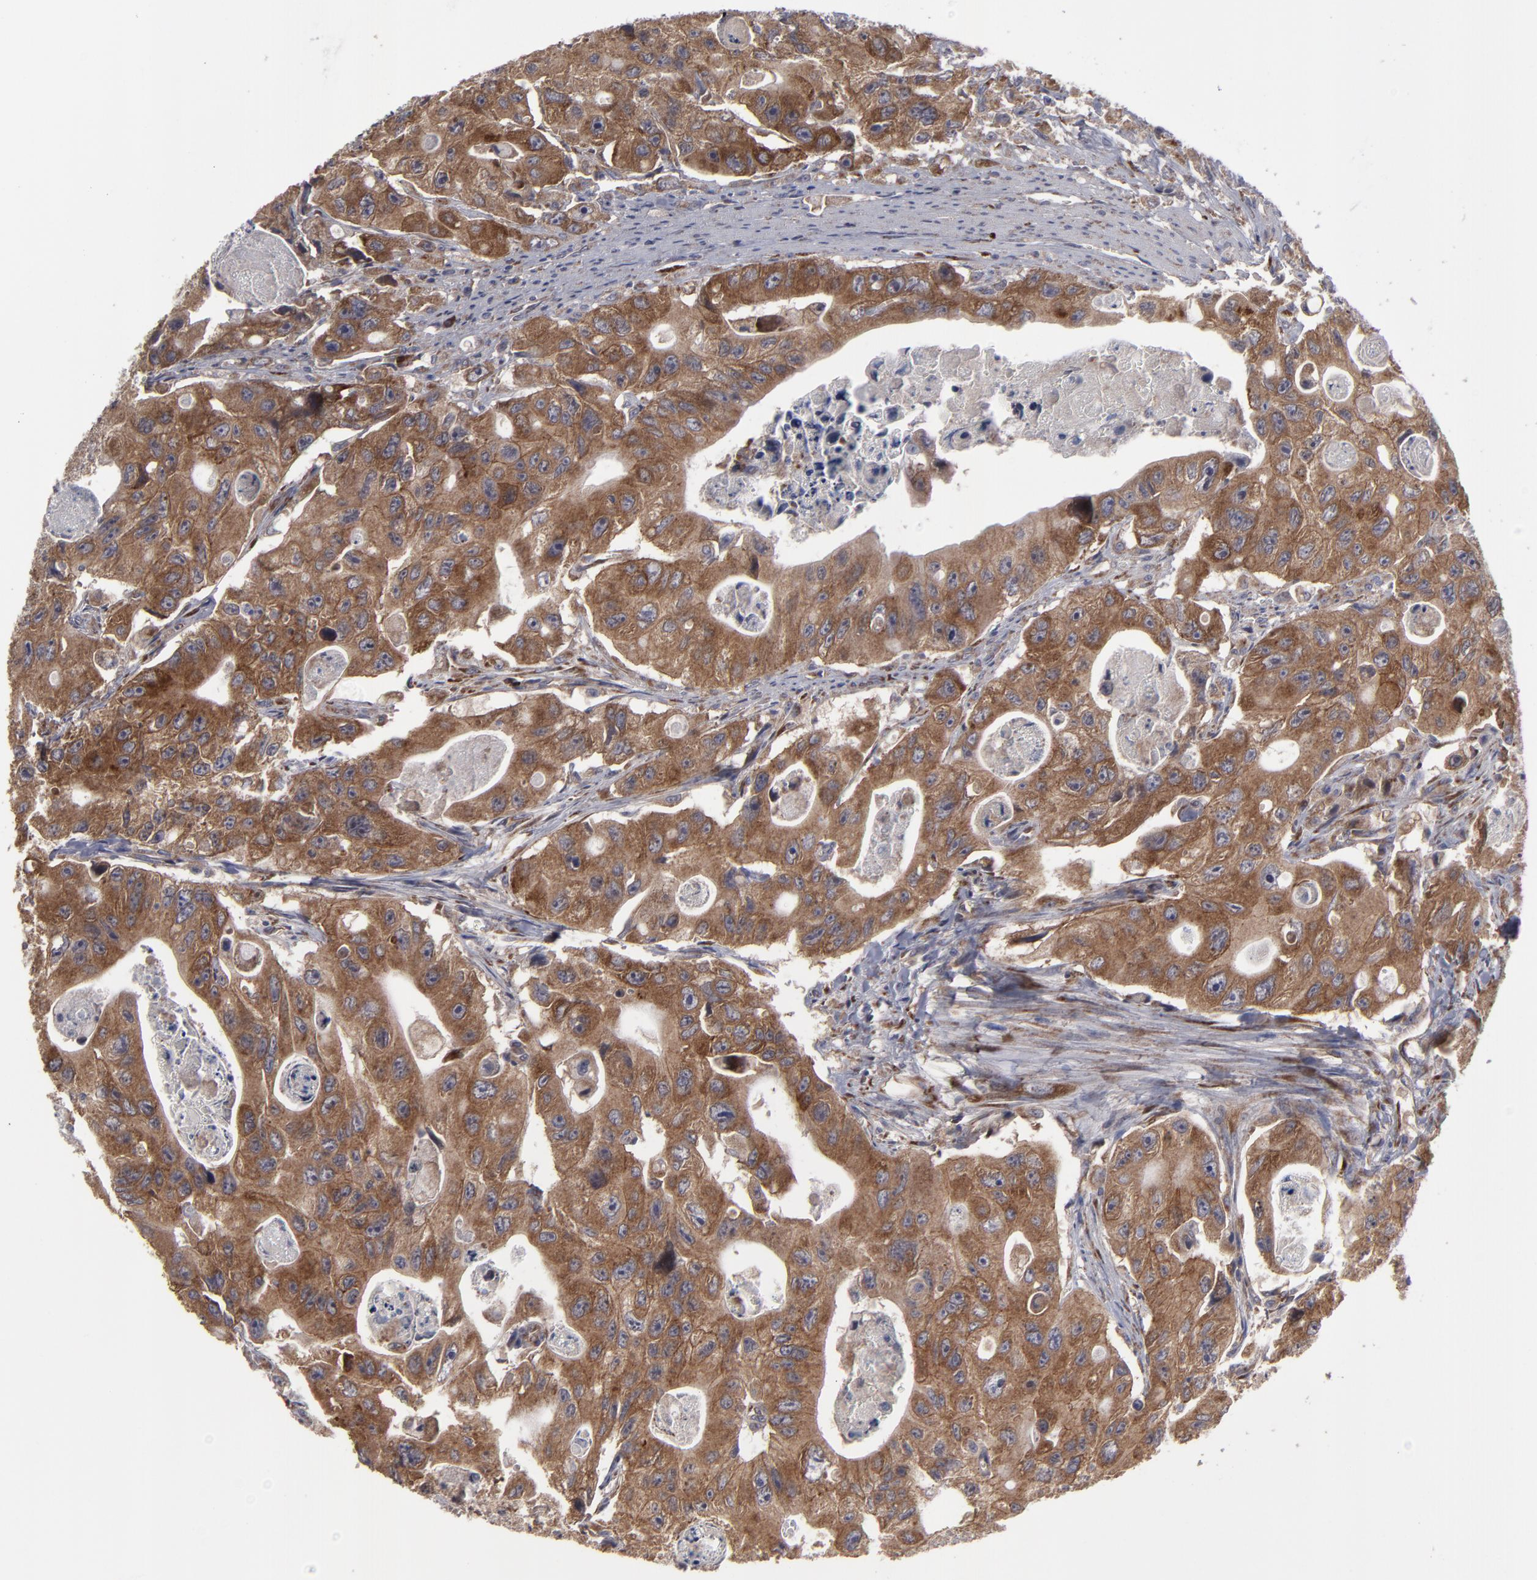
{"staining": {"intensity": "moderate", "quantity": ">75%", "location": "cytoplasmic/membranous"}, "tissue": "colorectal cancer", "cell_type": "Tumor cells", "image_type": "cancer", "snomed": [{"axis": "morphology", "description": "Adenocarcinoma, NOS"}, {"axis": "topography", "description": "Colon"}], "caption": "The image displays immunohistochemical staining of colorectal cancer (adenocarcinoma). There is moderate cytoplasmic/membranous expression is identified in about >75% of tumor cells.", "gene": "SND1", "patient": {"sex": "female", "age": 46}}